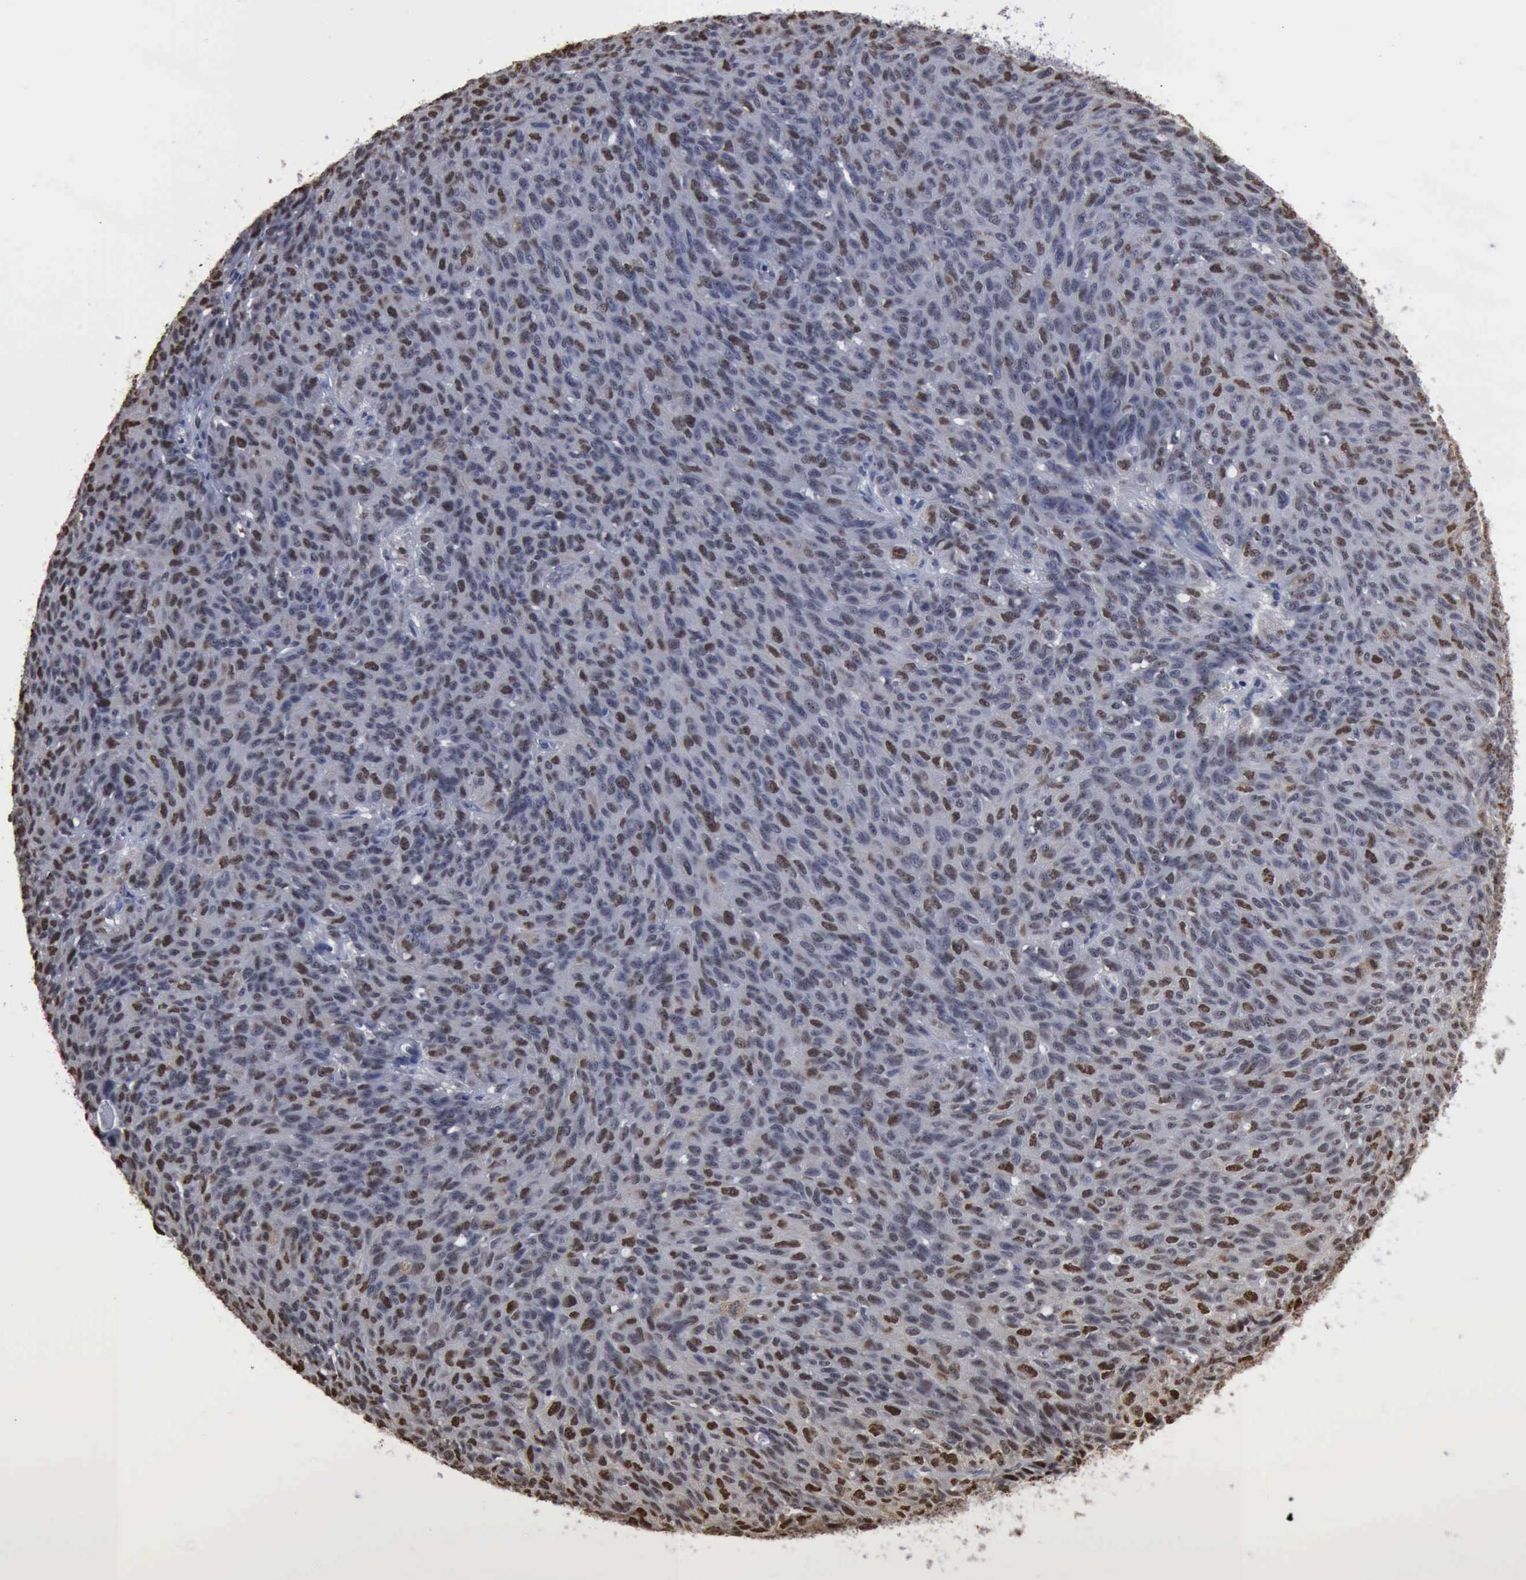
{"staining": {"intensity": "weak", "quantity": "25%-75%", "location": "nuclear"}, "tissue": "ovarian cancer", "cell_type": "Tumor cells", "image_type": "cancer", "snomed": [{"axis": "morphology", "description": "Carcinoma, endometroid"}, {"axis": "topography", "description": "Ovary"}], "caption": "Approximately 25%-75% of tumor cells in endometroid carcinoma (ovarian) demonstrate weak nuclear protein staining as visualized by brown immunohistochemical staining.", "gene": "PCNA", "patient": {"sex": "female", "age": 60}}